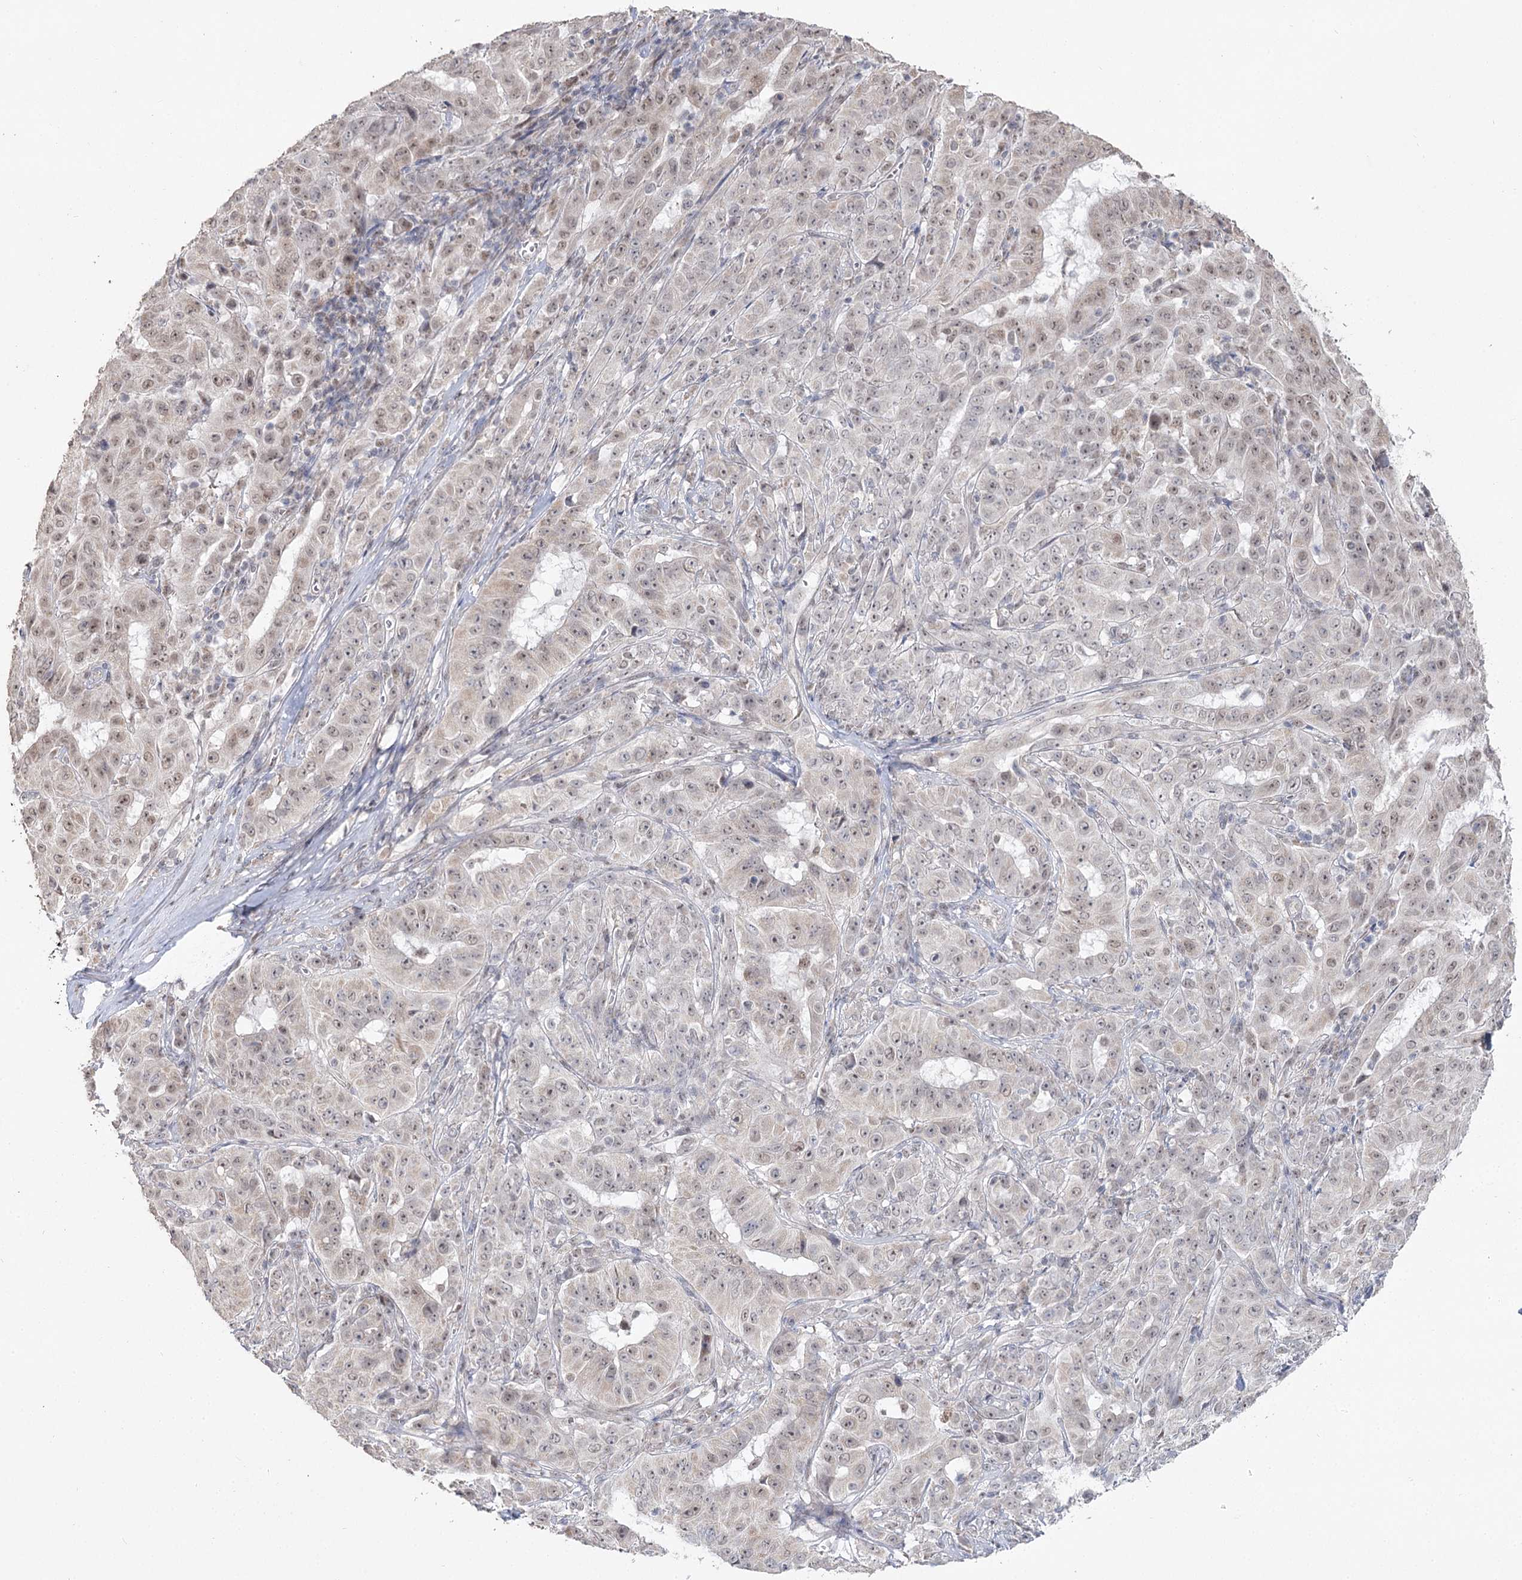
{"staining": {"intensity": "weak", "quantity": "<25%", "location": "nuclear"}, "tissue": "pancreatic cancer", "cell_type": "Tumor cells", "image_type": "cancer", "snomed": [{"axis": "morphology", "description": "Adenocarcinoma, NOS"}, {"axis": "topography", "description": "Pancreas"}], "caption": "Immunohistochemical staining of human adenocarcinoma (pancreatic) shows no significant positivity in tumor cells.", "gene": "RUFY4", "patient": {"sex": "male", "age": 63}}